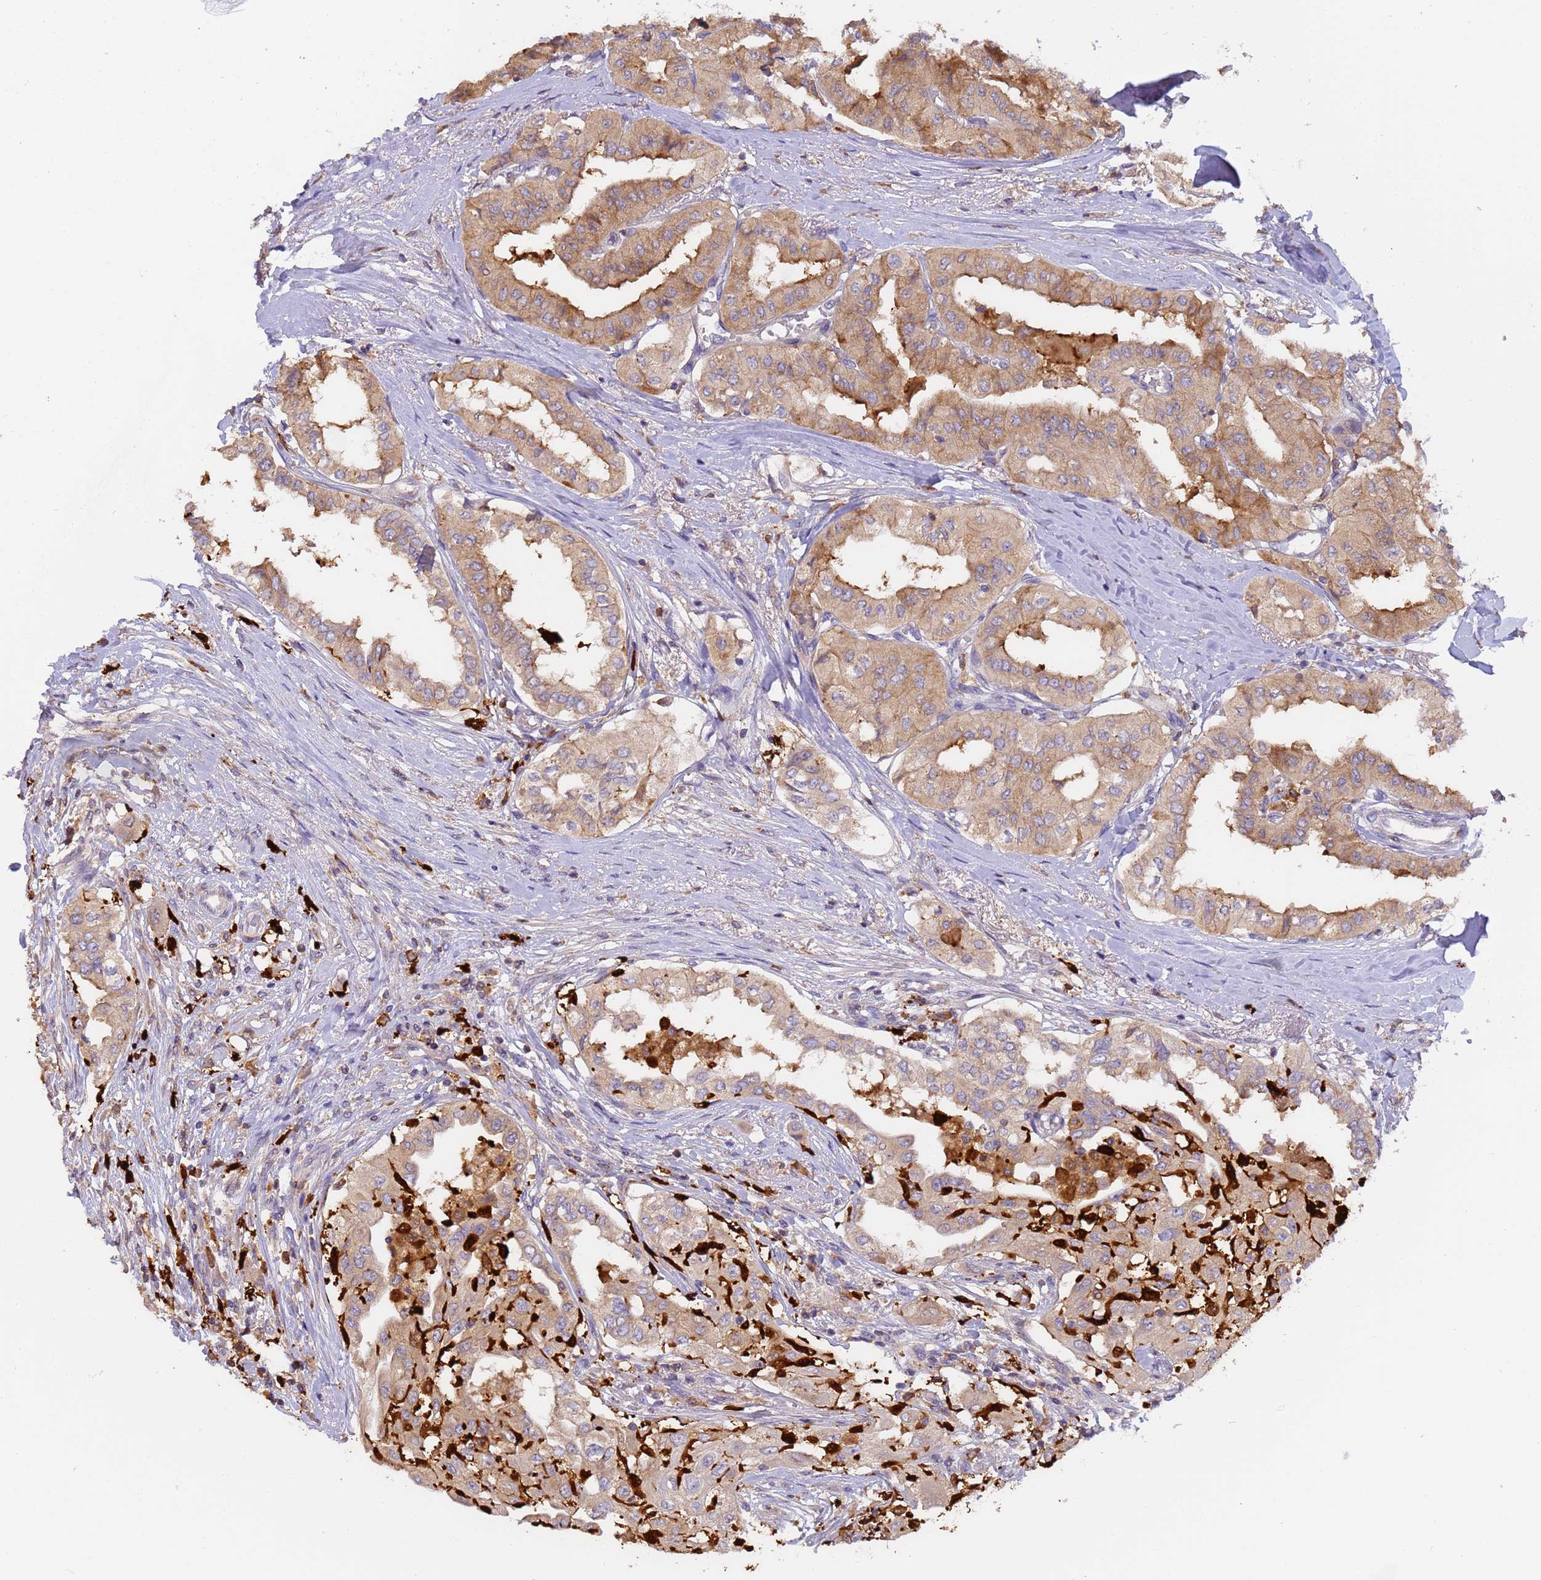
{"staining": {"intensity": "moderate", "quantity": "25%-75%", "location": "cytoplasmic/membranous"}, "tissue": "thyroid cancer", "cell_type": "Tumor cells", "image_type": "cancer", "snomed": [{"axis": "morphology", "description": "Papillary adenocarcinoma, NOS"}, {"axis": "topography", "description": "Thyroid gland"}], "caption": "Immunohistochemical staining of human thyroid cancer (papillary adenocarcinoma) reveals moderate cytoplasmic/membranous protein expression in about 25%-75% of tumor cells.", "gene": "M6PR", "patient": {"sex": "female", "age": 59}}